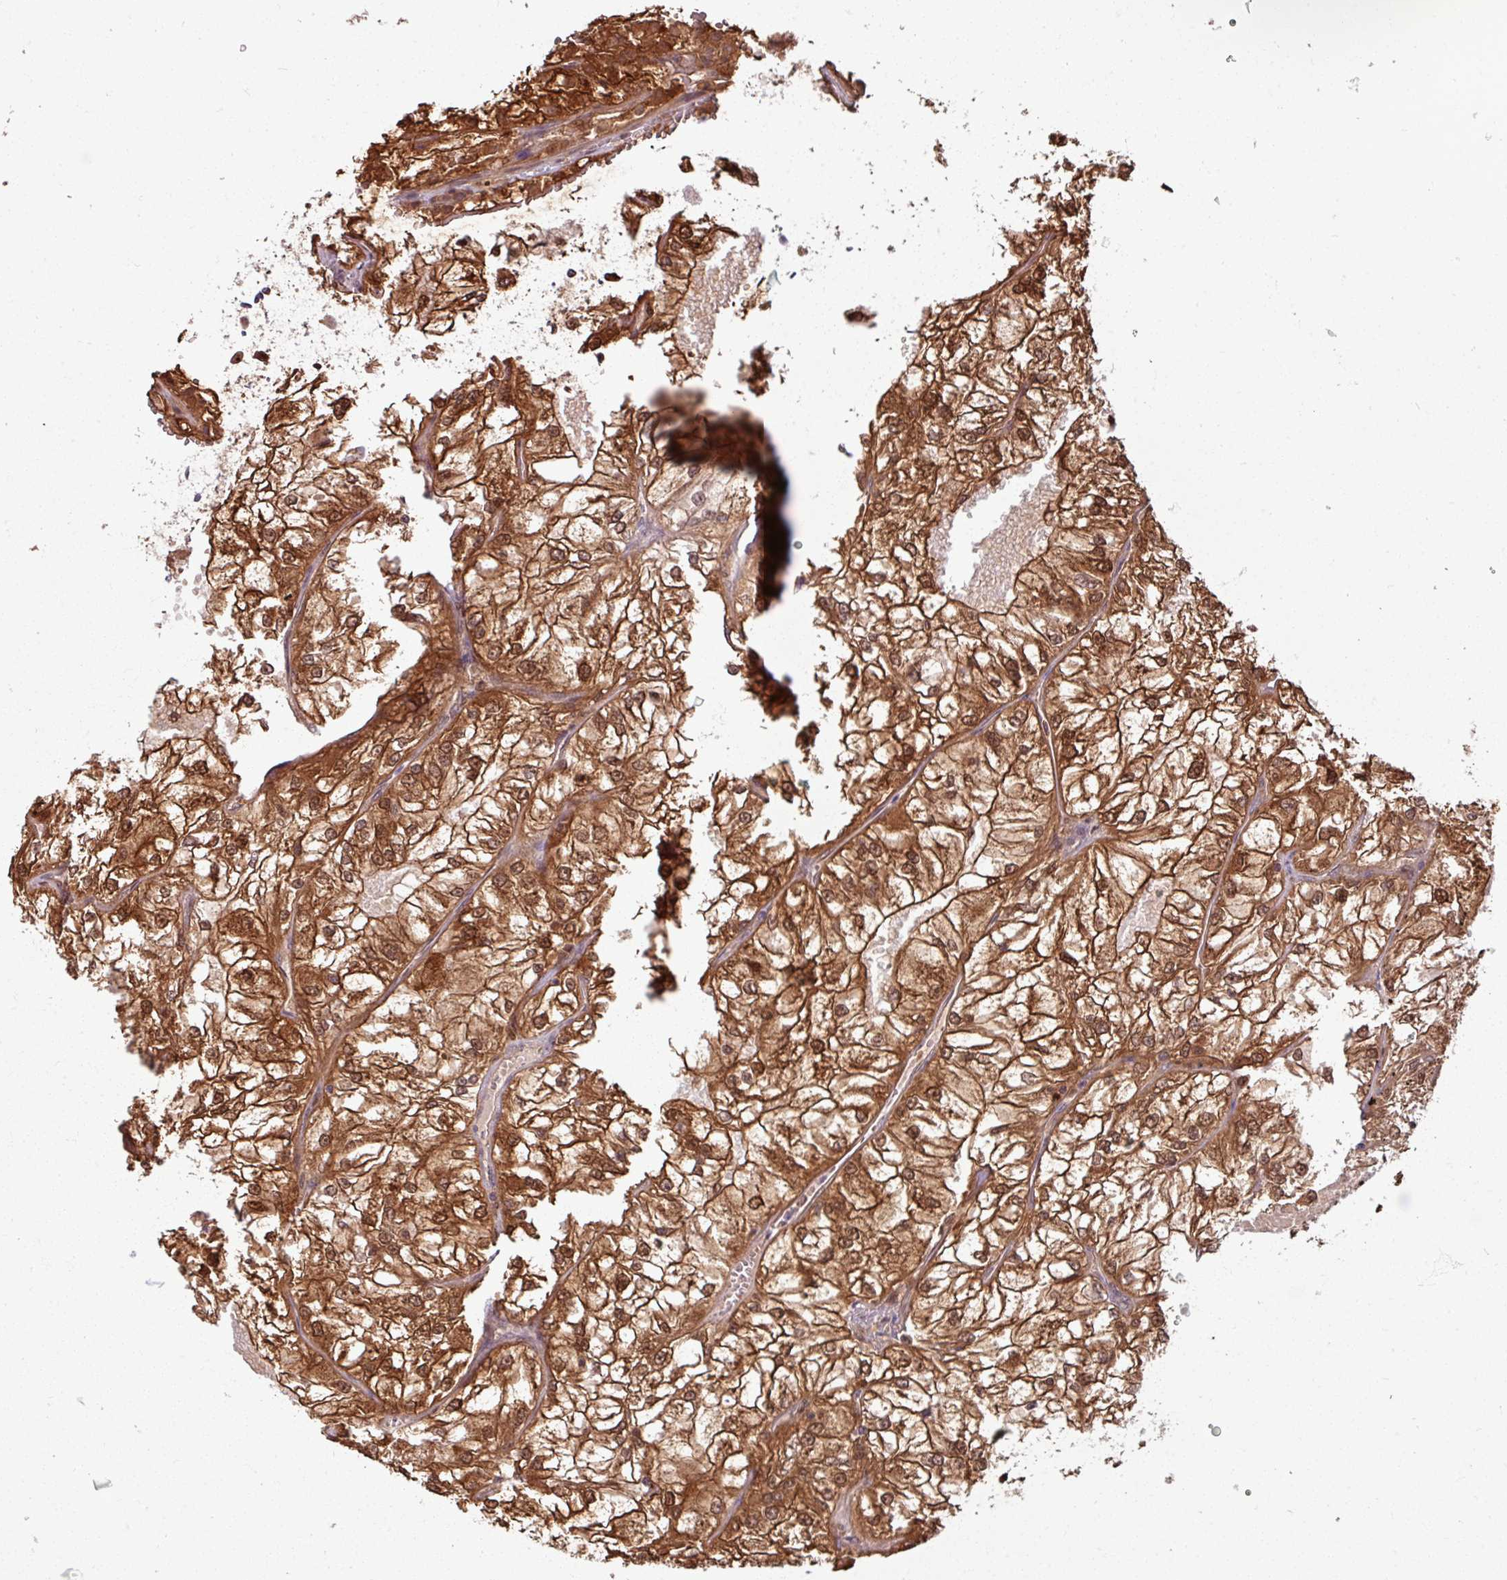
{"staining": {"intensity": "strong", "quantity": ">75%", "location": "cytoplasmic/membranous,nuclear"}, "tissue": "renal cancer", "cell_type": "Tumor cells", "image_type": "cancer", "snomed": [{"axis": "morphology", "description": "Adenocarcinoma, NOS"}, {"axis": "topography", "description": "Kidney"}], "caption": "An immunohistochemistry histopathology image of neoplastic tissue is shown. Protein staining in brown shows strong cytoplasmic/membranous and nuclear positivity in renal cancer within tumor cells. (Stains: DAB (3,3'-diaminobenzidine) in brown, nuclei in blue, Microscopy: brightfield microscopy at high magnification).", "gene": "KCTD11", "patient": {"sex": "female", "age": 72}}